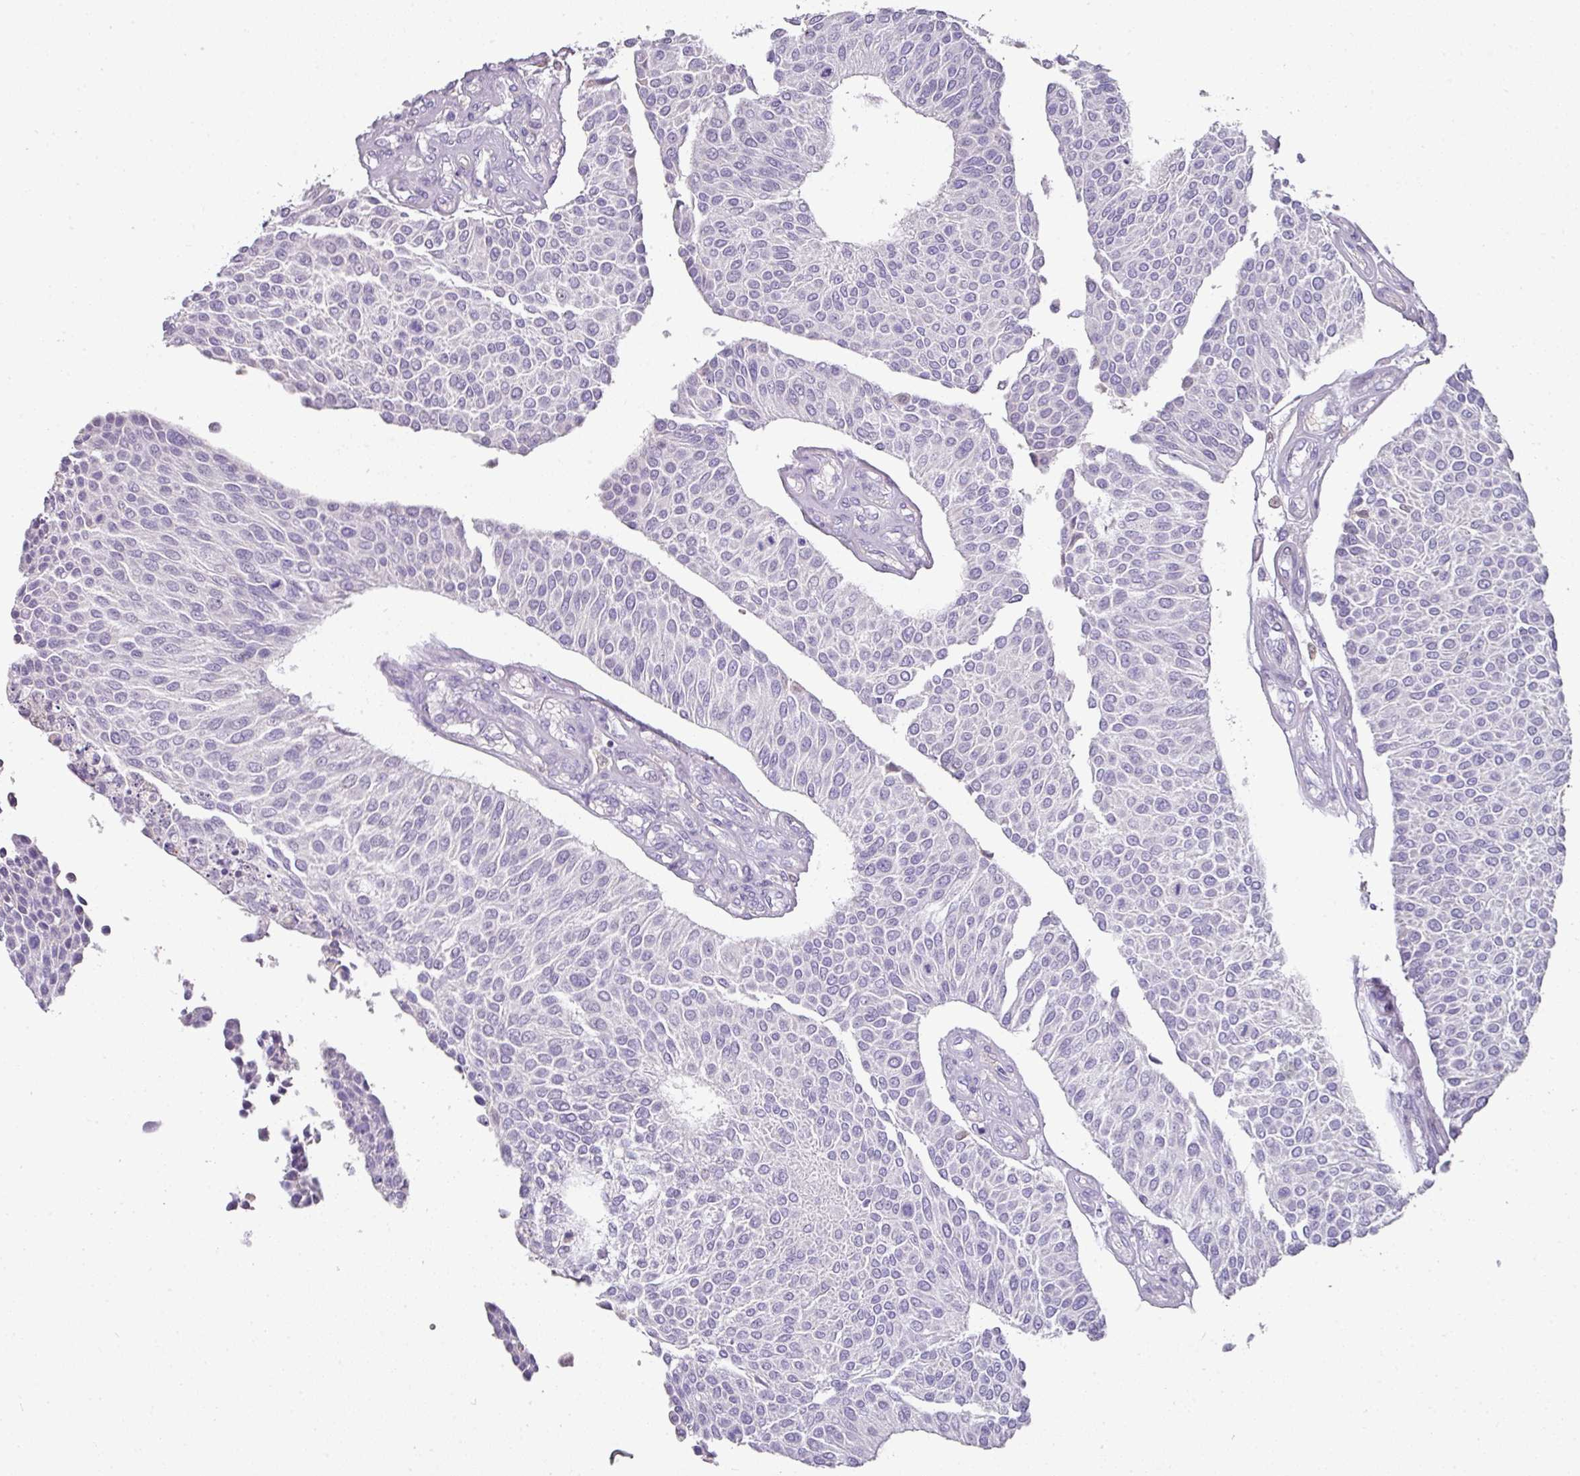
{"staining": {"intensity": "negative", "quantity": "none", "location": "none"}, "tissue": "urothelial cancer", "cell_type": "Tumor cells", "image_type": "cancer", "snomed": [{"axis": "morphology", "description": "Urothelial carcinoma, NOS"}, {"axis": "topography", "description": "Urinary bladder"}], "caption": "This is an IHC histopathology image of urothelial cancer. There is no staining in tumor cells.", "gene": "CCZ1", "patient": {"sex": "male", "age": 55}}